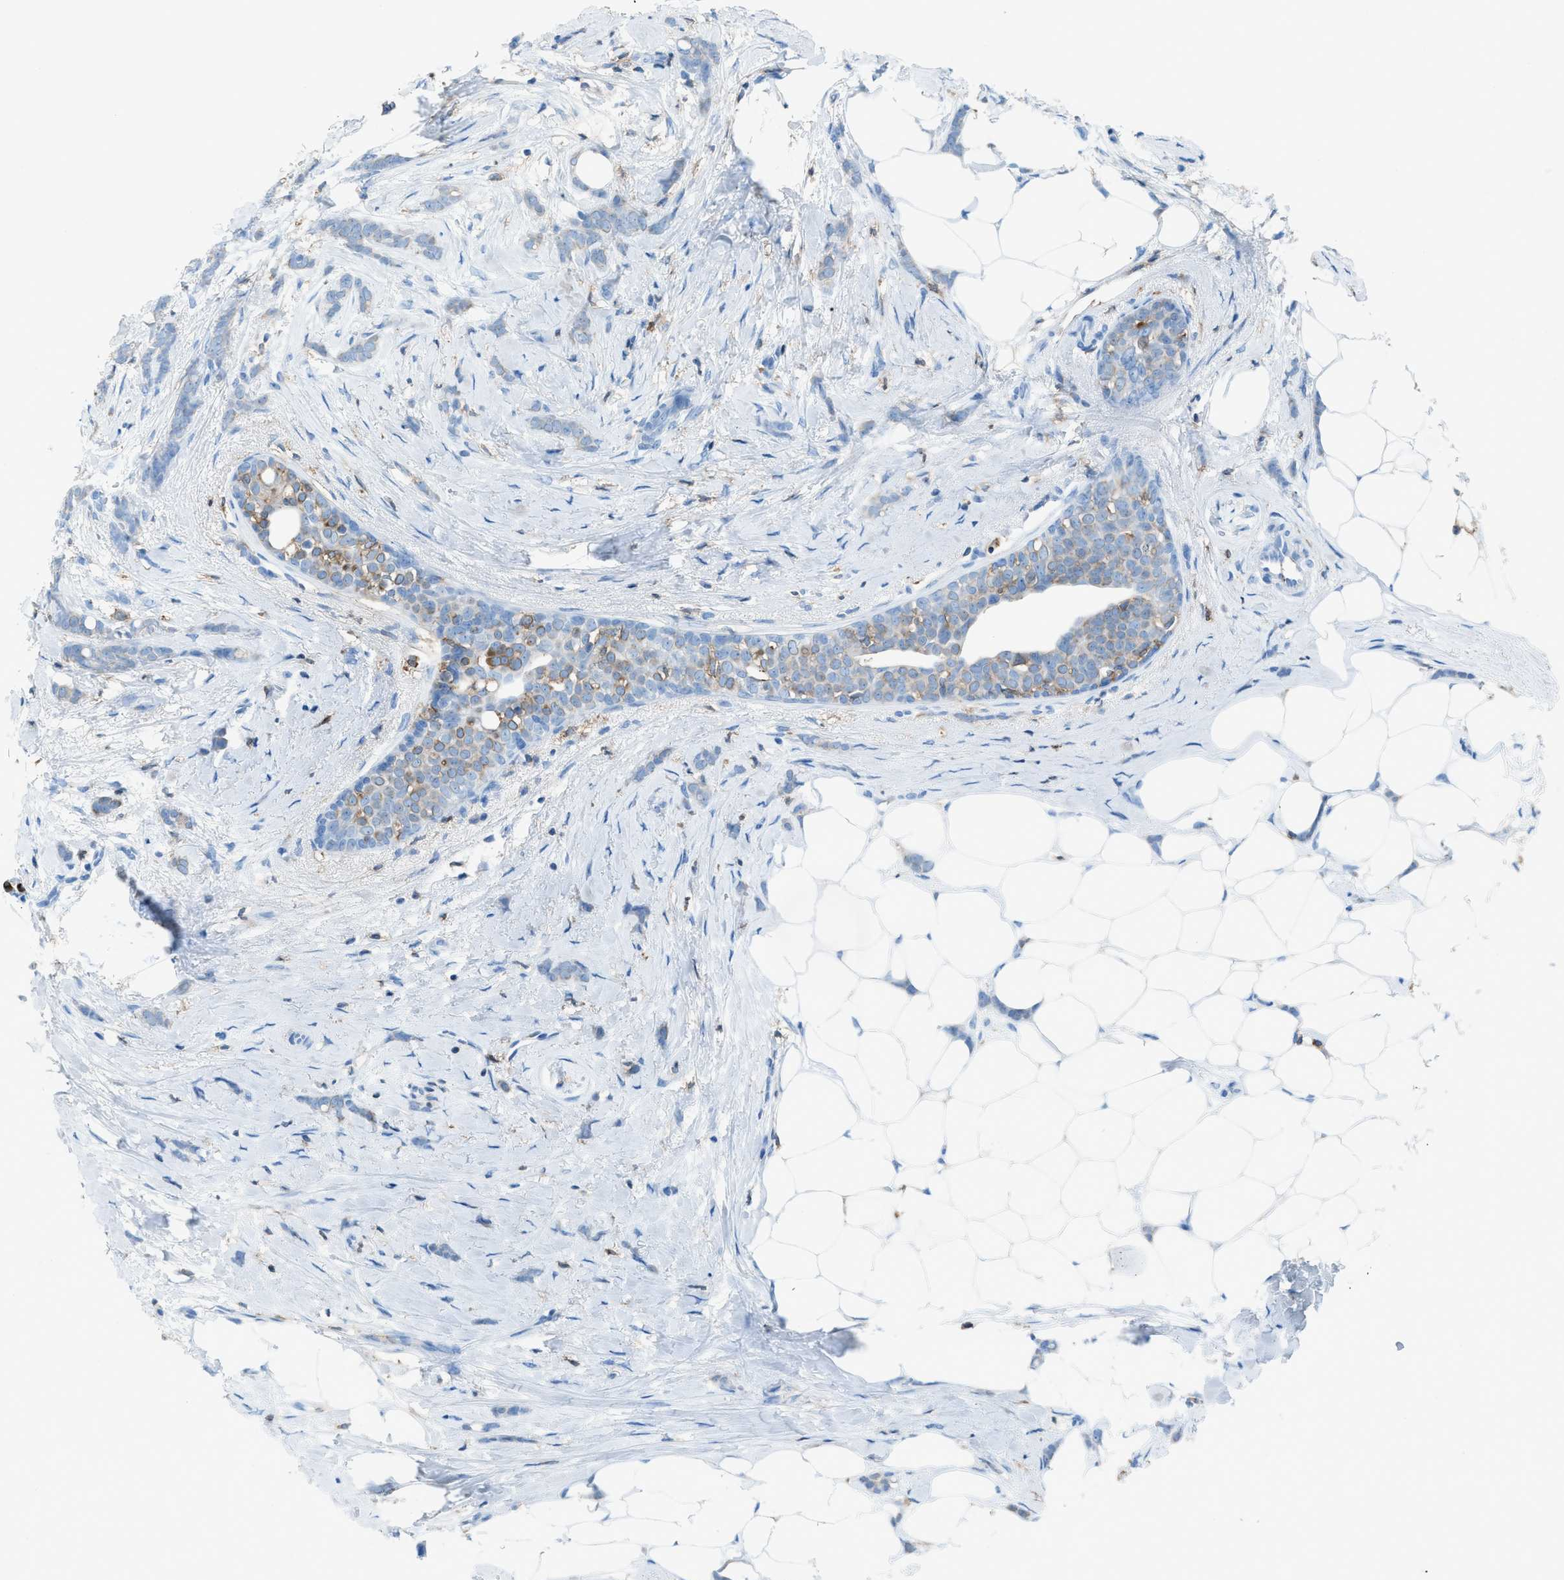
{"staining": {"intensity": "negative", "quantity": "none", "location": "none"}, "tissue": "breast cancer", "cell_type": "Tumor cells", "image_type": "cancer", "snomed": [{"axis": "morphology", "description": "Lobular carcinoma, in situ"}, {"axis": "morphology", "description": "Lobular carcinoma"}, {"axis": "topography", "description": "Breast"}], "caption": "IHC histopathology image of breast cancer (lobular carcinoma in situ) stained for a protein (brown), which shows no expression in tumor cells.", "gene": "ITGB2", "patient": {"sex": "female", "age": 41}}